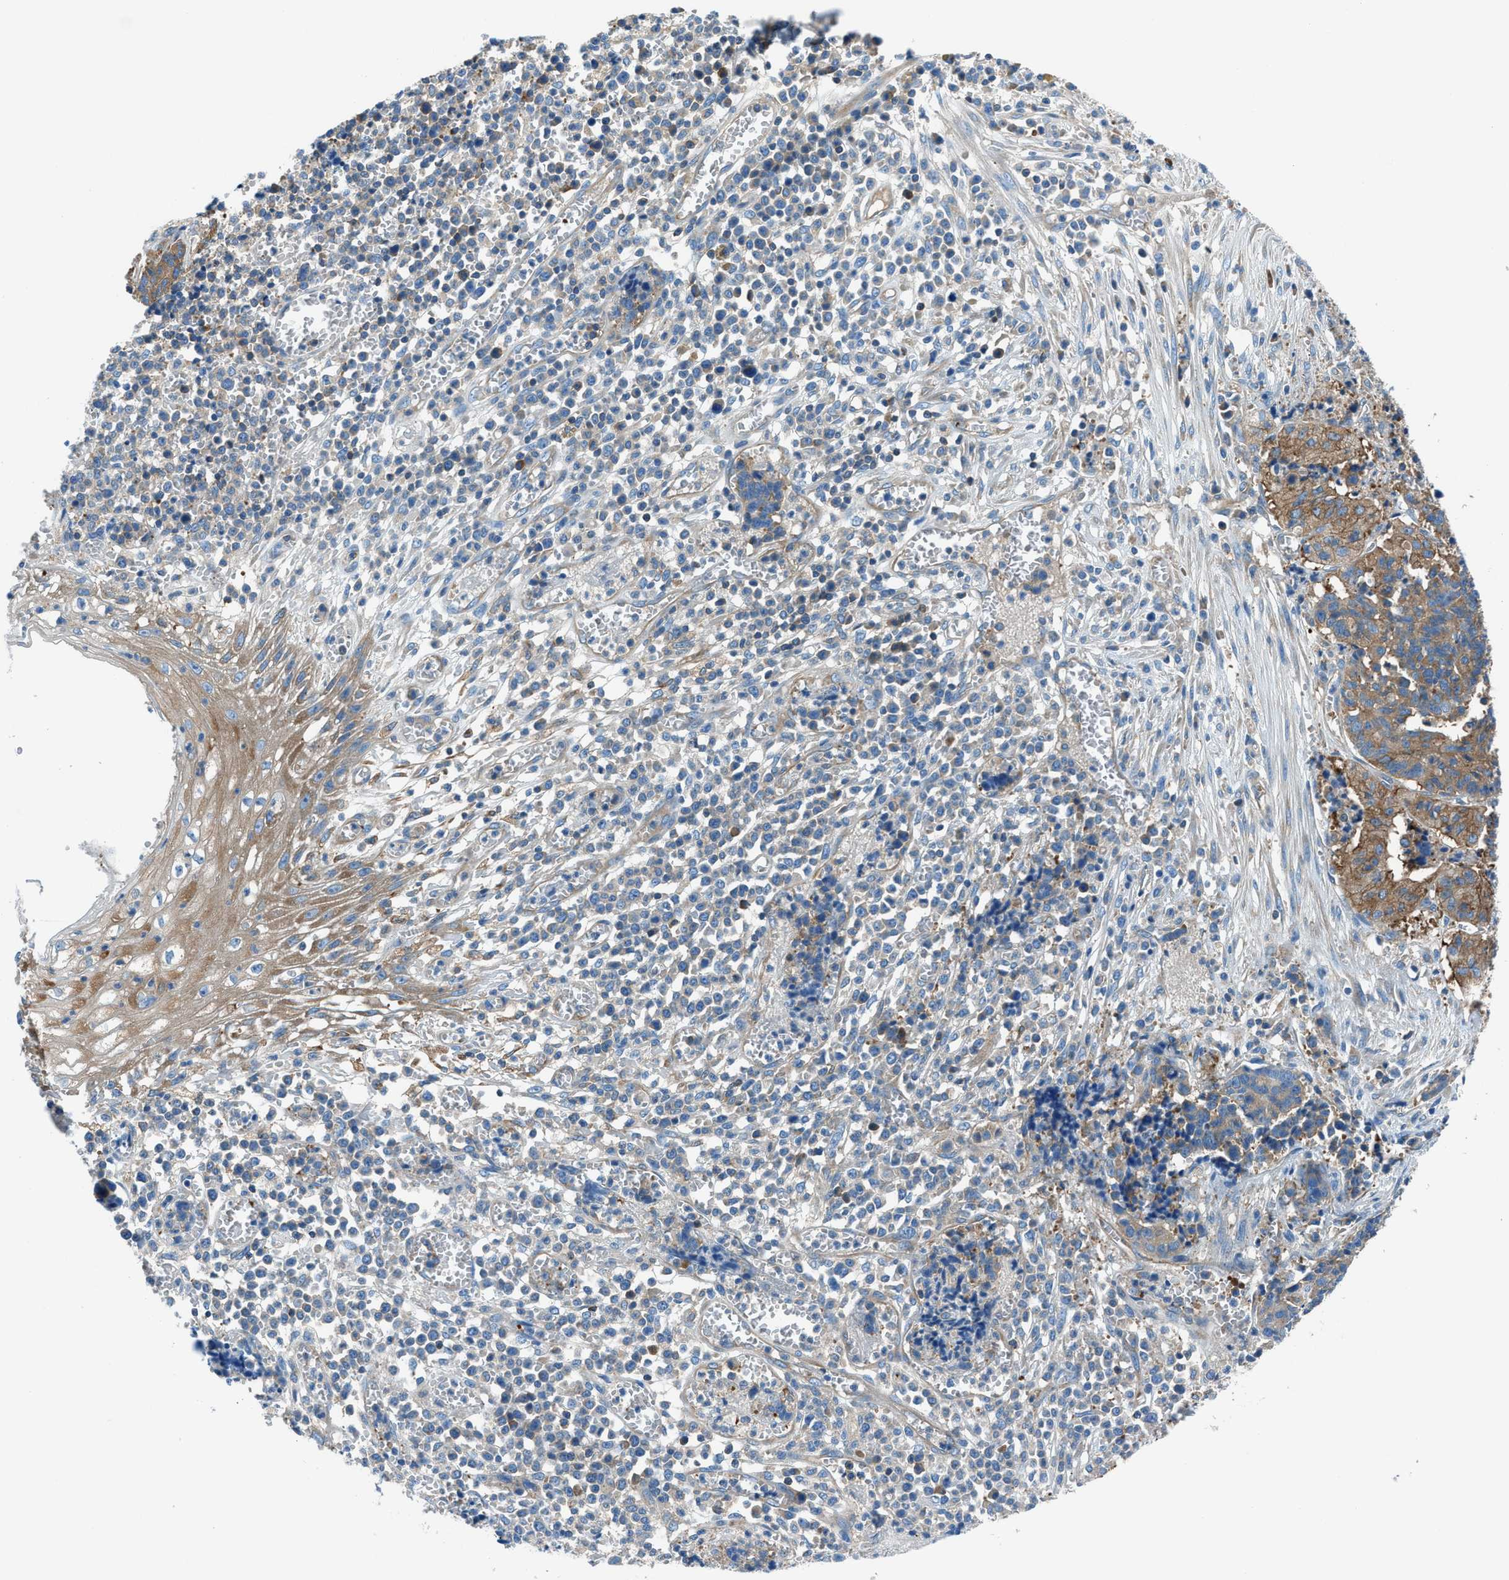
{"staining": {"intensity": "moderate", "quantity": ">75%", "location": "cytoplasmic/membranous"}, "tissue": "cervical cancer", "cell_type": "Tumor cells", "image_type": "cancer", "snomed": [{"axis": "morphology", "description": "Squamous cell carcinoma, NOS"}, {"axis": "topography", "description": "Cervix"}], "caption": "Immunohistochemical staining of cervical squamous cell carcinoma reveals medium levels of moderate cytoplasmic/membranous expression in about >75% of tumor cells.", "gene": "SARS1", "patient": {"sex": "female", "age": 35}}